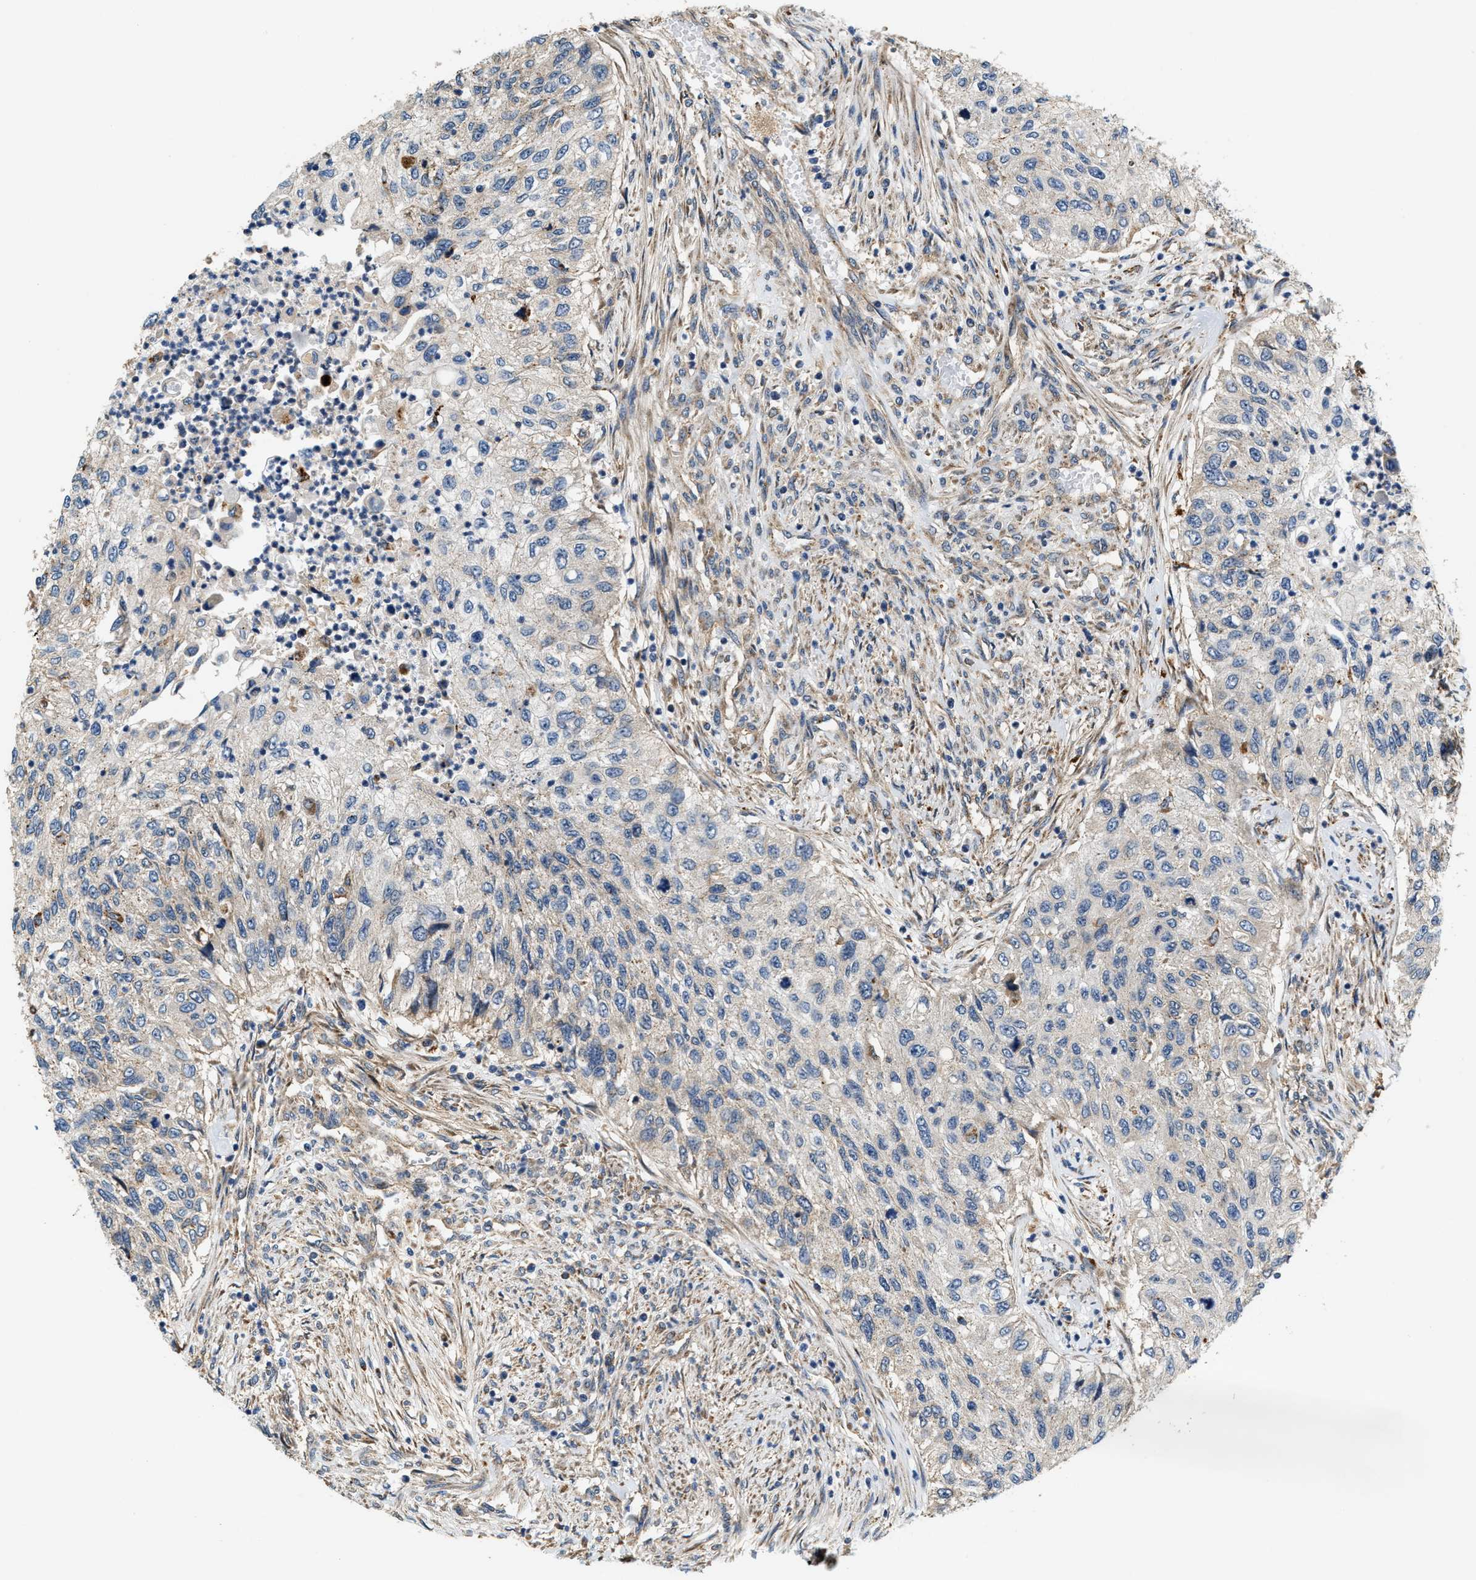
{"staining": {"intensity": "negative", "quantity": "none", "location": "none"}, "tissue": "urothelial cancer", "cell_type": "Tumor cells", "image_type": "cancer", "snomed": [{"axis": "morphology", "description": "Urothelial carcinoma, High grade"}, {"axis": "topography", "description": "Urinary bladder"}], "caption": "High power microscopy histopathology image of an immunohistochemistry (IHC) photomicrograph of urothelial cancer, revealing no significant positivity in tumor cells.", "gene": "DUSP10", "patient": {"sex": "female", "age": 60}}